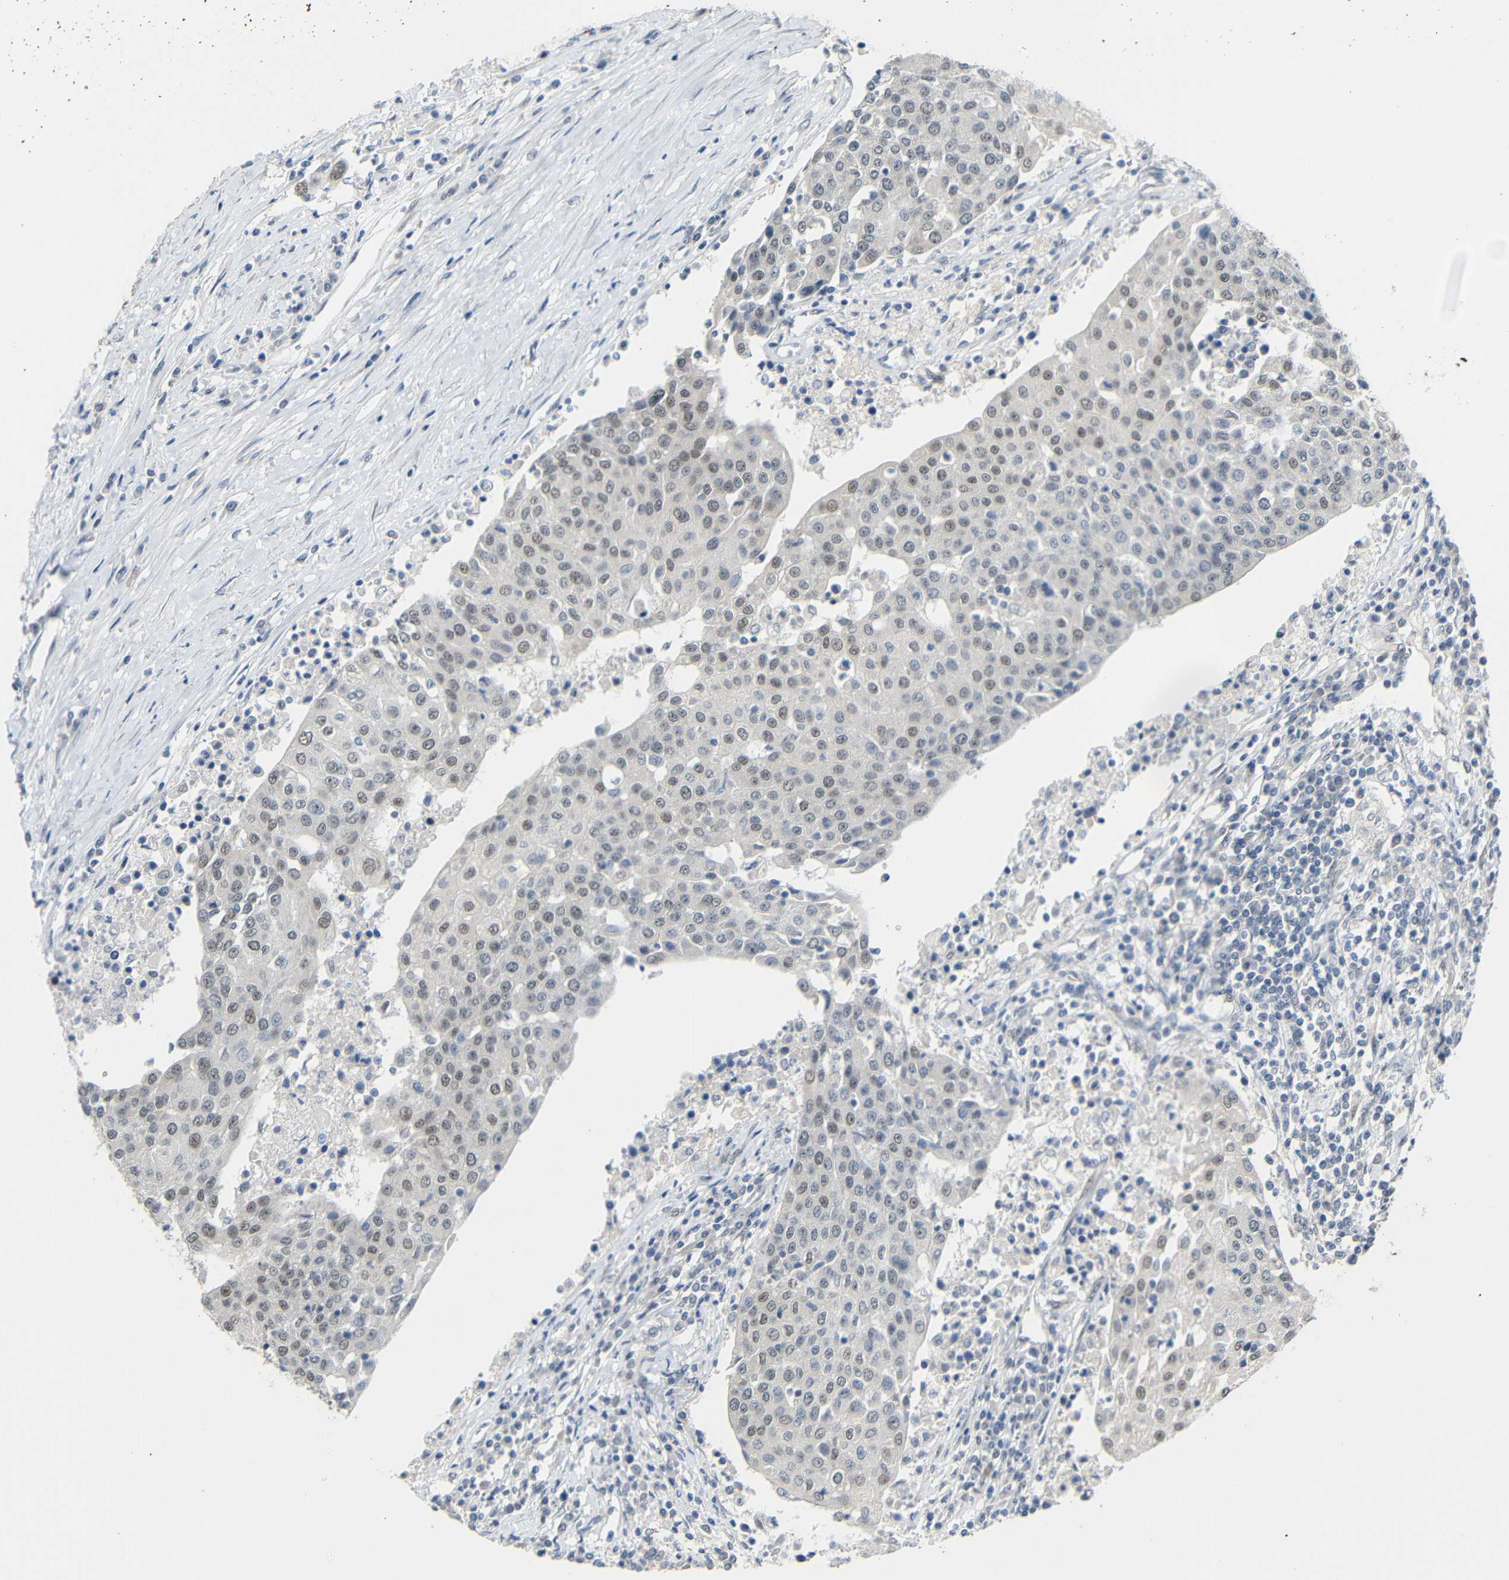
{"staining": {"intensity": "moderate", "quantity": ">75%", "location": "cytoplasmic/membranous"}, "tissue": "urothelial cancer", "cell_type": "Tumor cells", "image_type": "cancer", "snomed": [{"axis": "morphology", "description": "Urothelial carcinoma, High grade"}, {"axis": "topography", "description": "Urinary bladder"}], "caption": "The micrograph displays immunohistochemical staining of urothelial carcinoma (high-grade). There is moderate cytoplasmic/membranous staining is identified in about >75% of tumor cells.", "gene": "GPR158", "patient": {"sex": "female", "age": 85}}